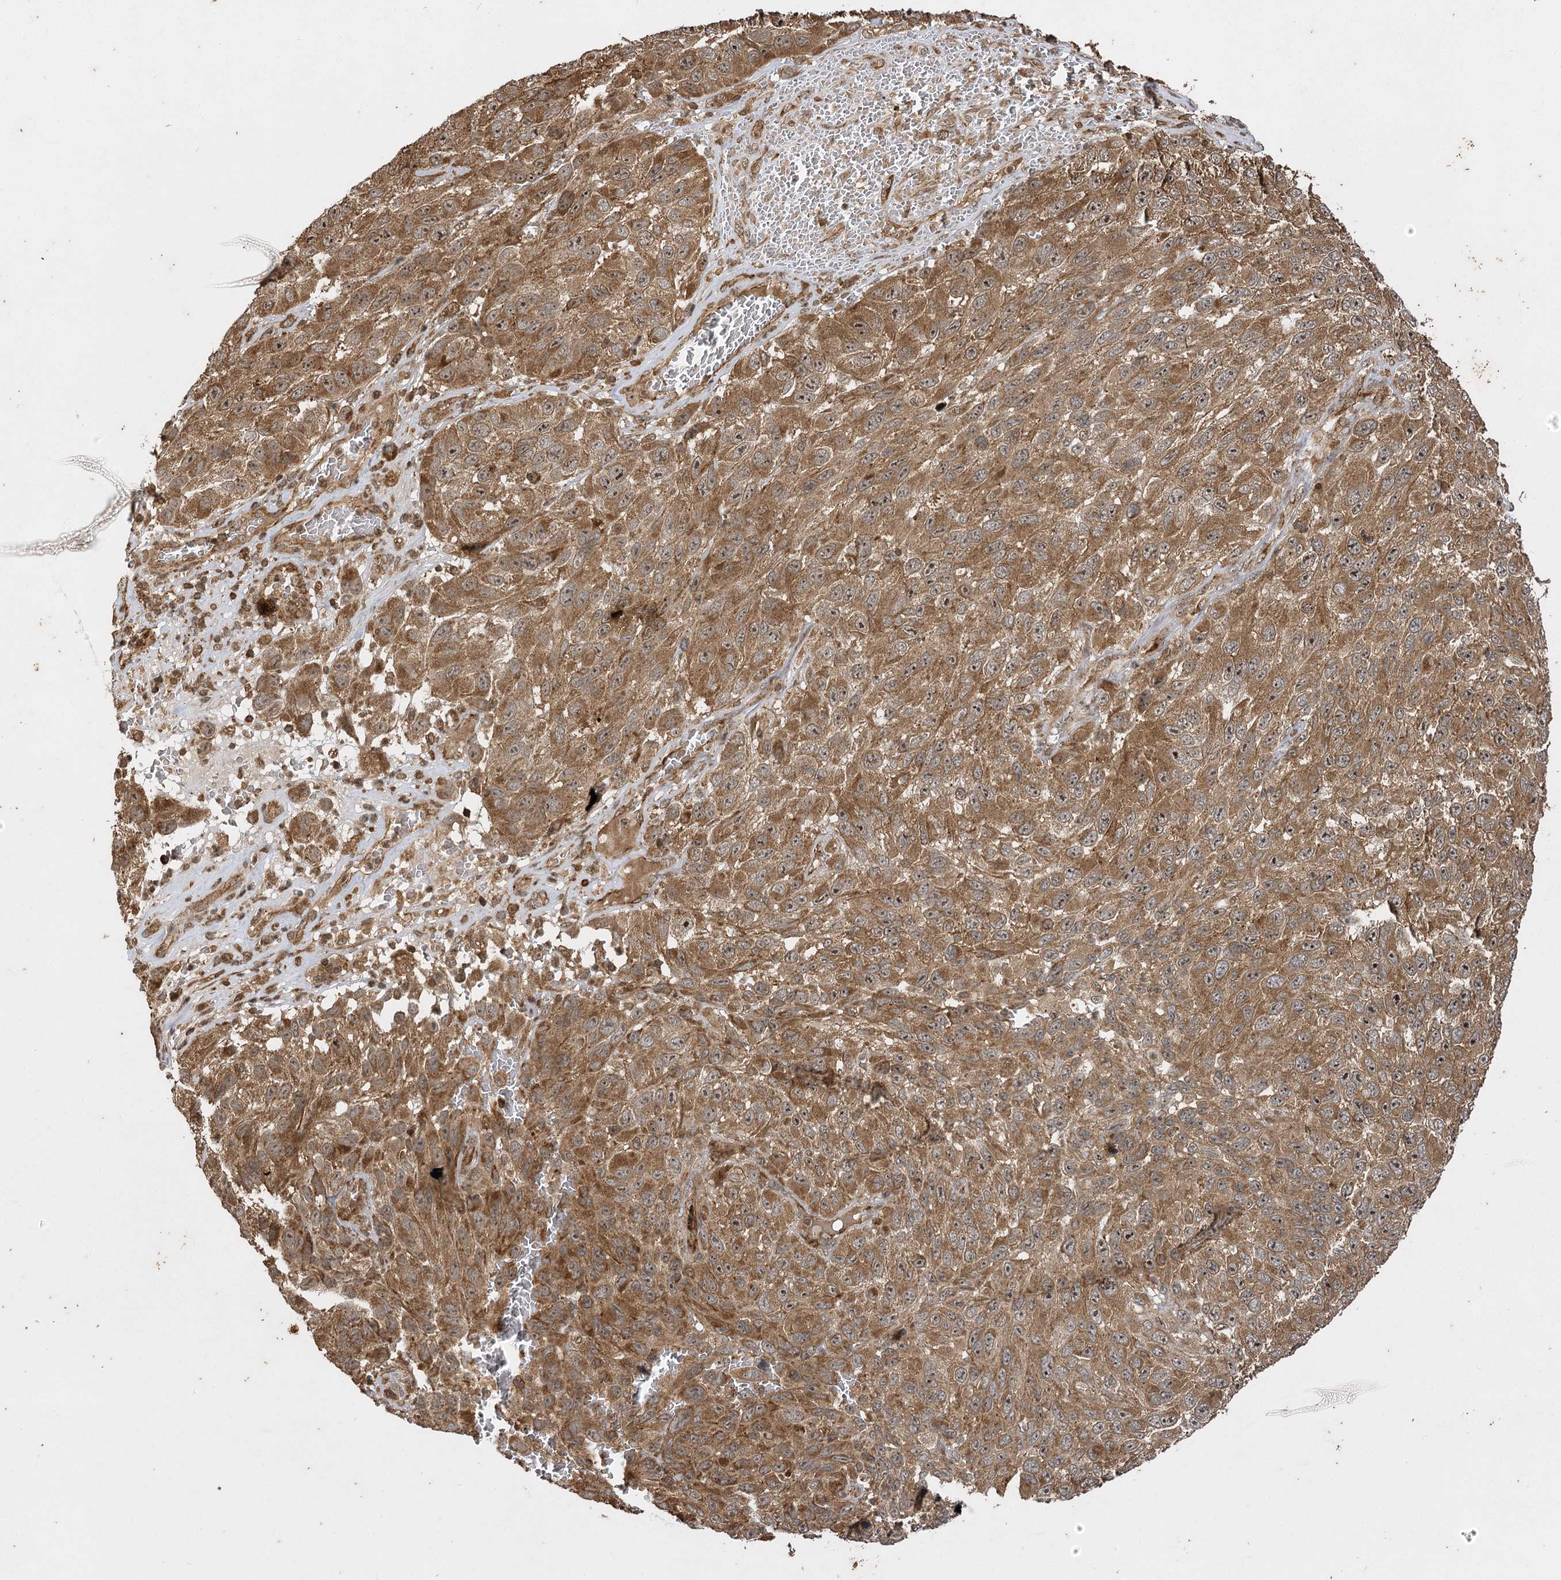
{"staining": {"intensity": "moderate", "quantity": ">75%", "location": "cytoplasmic/membranous,nuclear"}, "tissue": "melanoma", "cell_type": "Tumor cells", "image_type": "cancer", "snomed": [{"axis": "morphology", "description": "Malignant melanoma, NOS"}, {"axis": "topography", "description": "Skin"}], "caption": "This micrograph exhibits immunohistochemistry (IHC) staining of malignant melanoma, with medium moderate cytoplasmic/membranous and nuclear positivity in approximately >75% of tumor cells.", "gene": "IL11RA", "patient": {"sex": "female", "age": 96}}